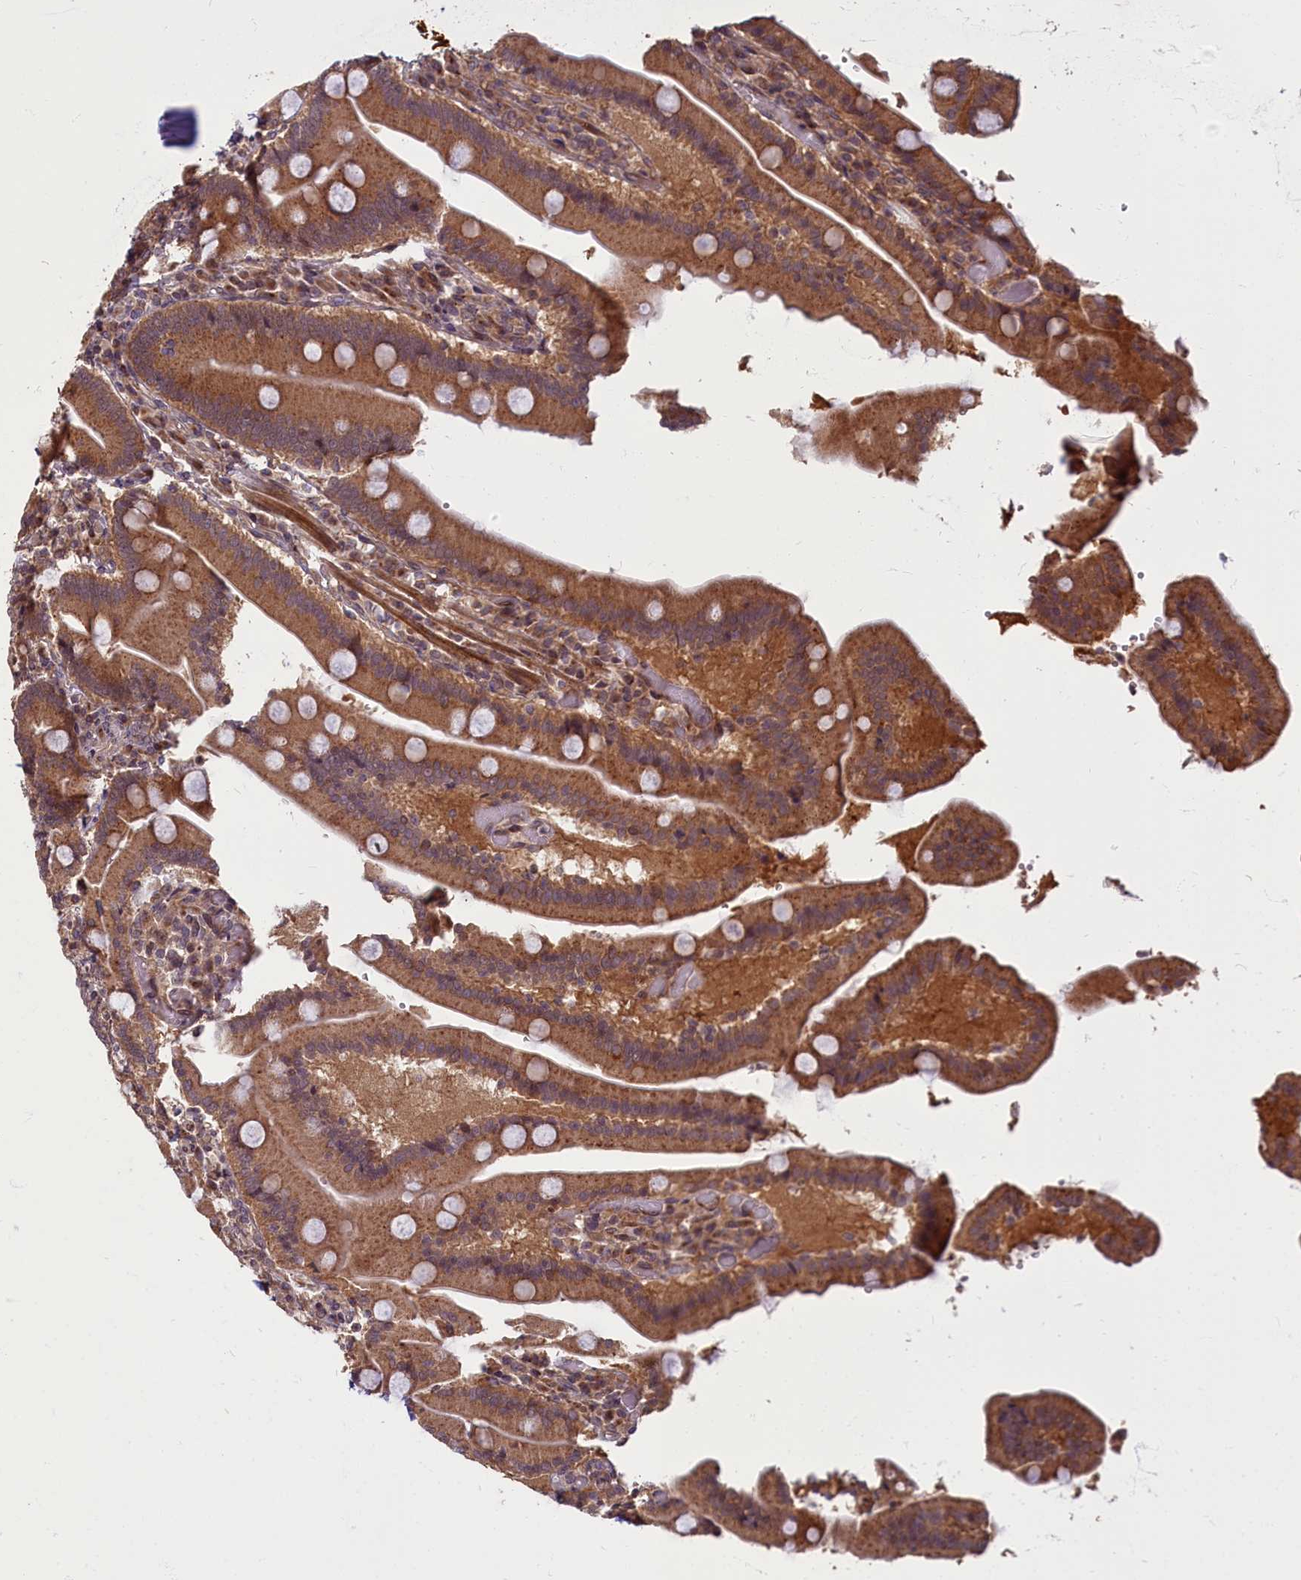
{"staining": {"intensity": "strong", "quantity": ">75%", "location": "cytoplasmic/membranous"}, "tissue": "duodenum", "cell_type": "Glandular cells", "image_type": "normal", "snomed": [{"axis": "morphology", "description": "Normal tissue, NOS"}, {"axis": "topography", "description": "Duodenum"}], "caption": "Duodenum stained with immunohistochemistry (IHC) shows strong cytoplasmic/membranous positivity in about >75% of glandular cells. (DAB IHC, brown staining for protein, blue staining for nuclei).", "gene": "ENSG00000274944", "patient": {"sex": "female", "age": 62}}